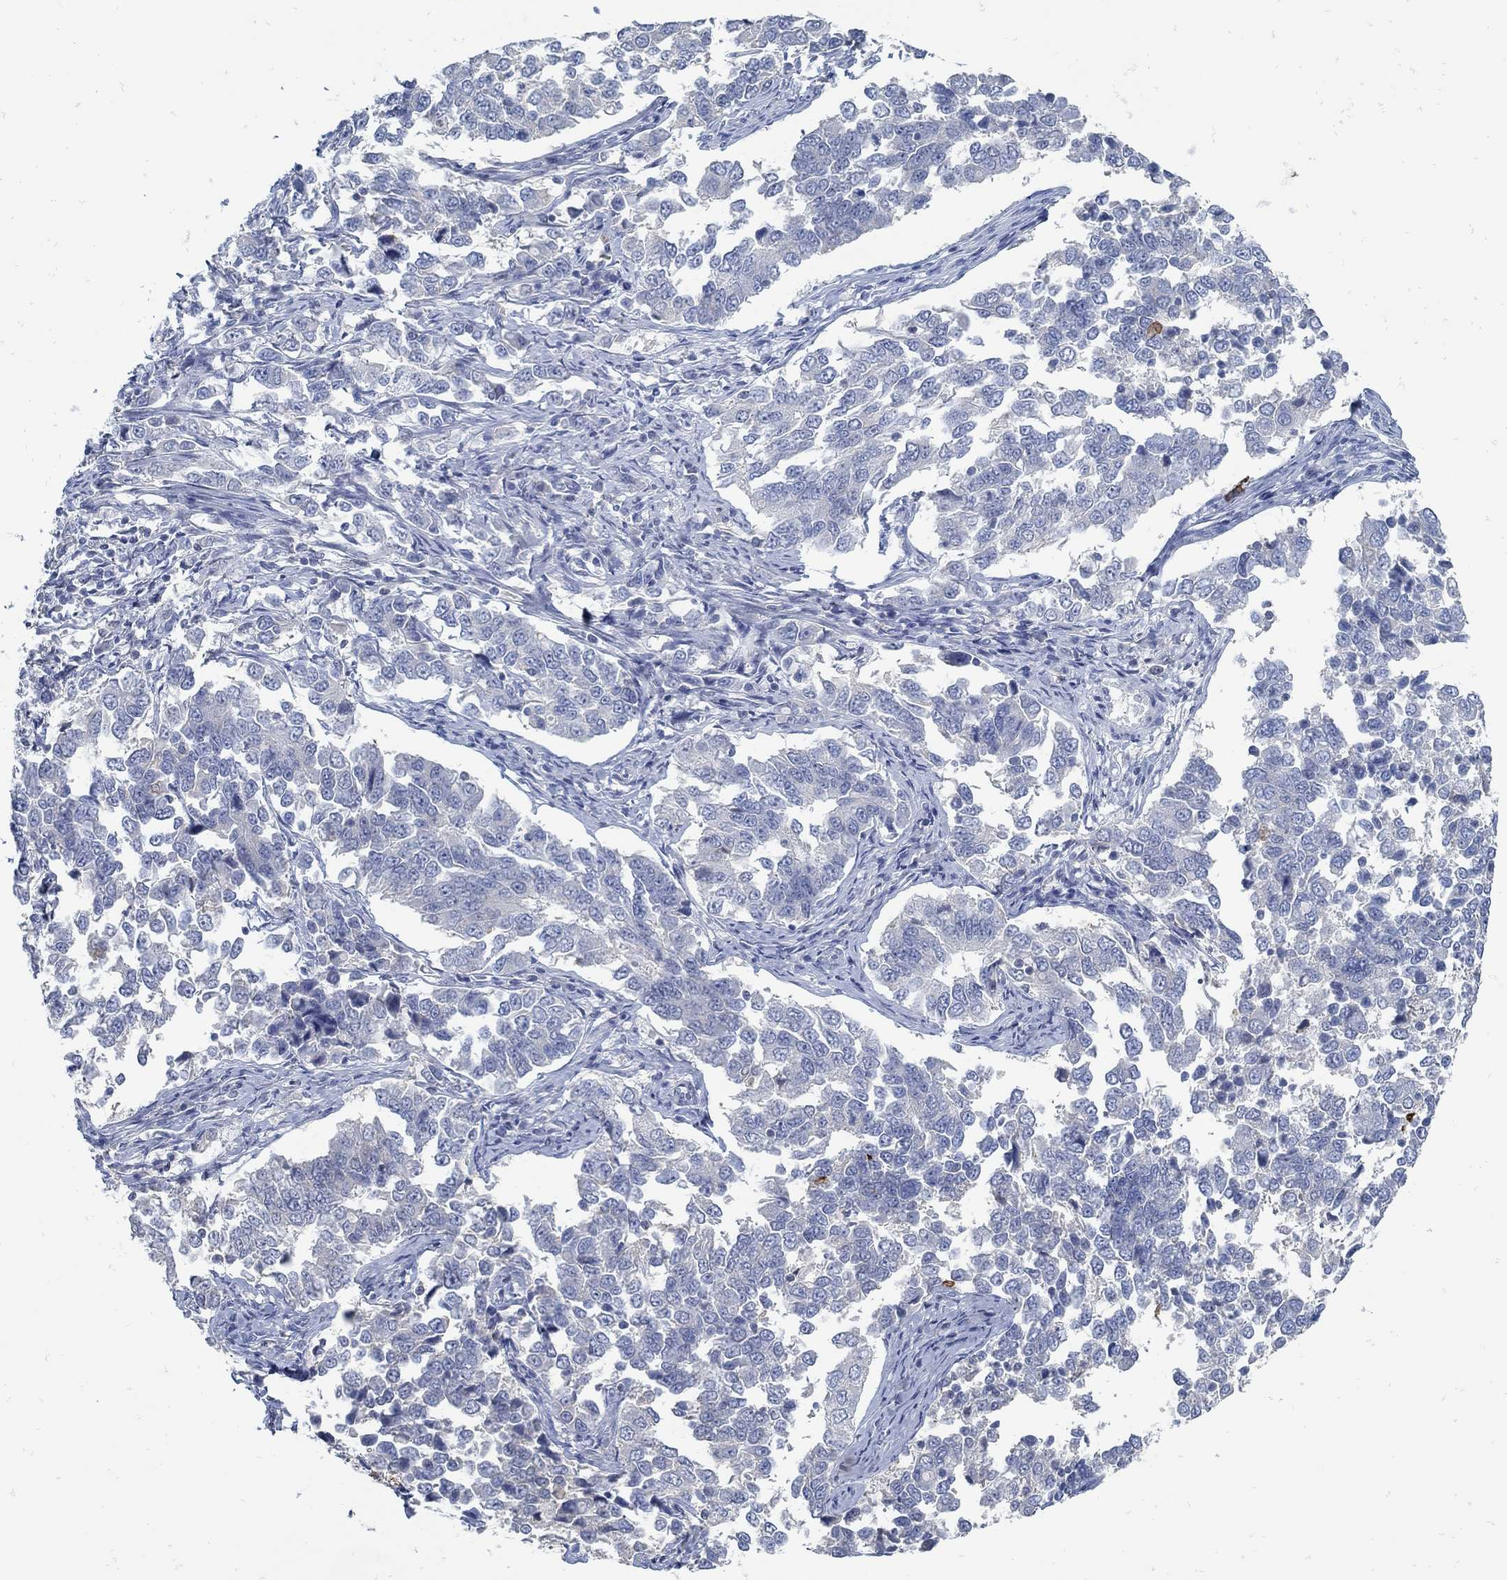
{"staining": {"intensity": "negative", "quantity": "none", "location": "none"}, "tissue": "endometrial cancer", "cell_type": "Tumor cells", "image_type": "cancer", "snomed": [{"axis": "morphology", "description": "Adenocarcinoma, NOS"}, {"axis": "topography", "description": "Endometrium"}], "caption": "Tumor cells show no significant expression in adenocarcinoma (endometrial). (DAB immunohistochemistry, high magnification).", "gene": "ZFAND4", "patient": {"sex": "female", "age": 43}}